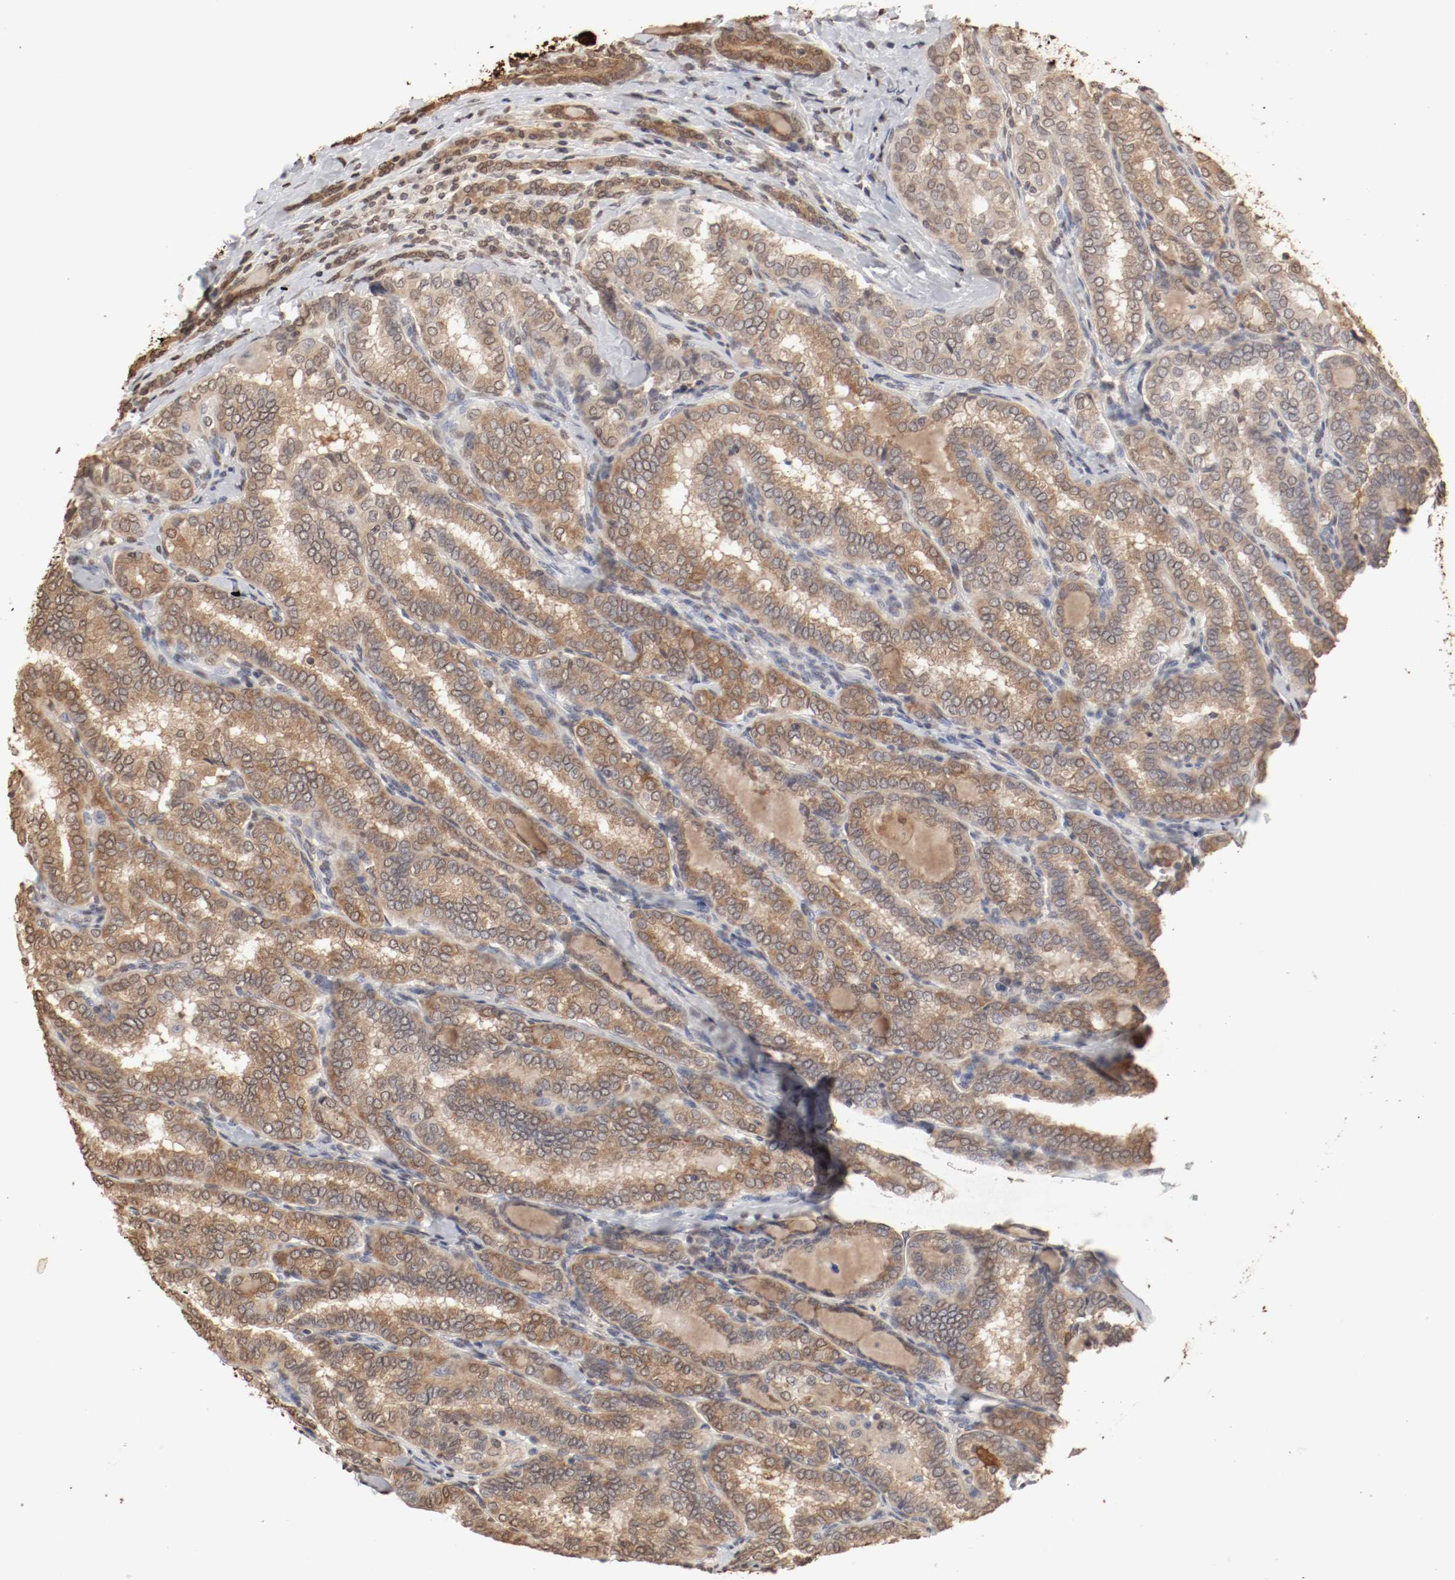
{"staining": {"intensity": "moderate", "quantity": ">75%", "location": "cytoplasmic/membranous,nuclear"}, "tissue": "thyroid cancer", "cell_type": "Tumor cells", "image_type": "cancer", "snomed": [{"axis": "morphology", "description": "Papillary adenocarcinoma, NOS"}, {"axis": "topography", "description": "Thyroid gland"}], "caption": "There is medium levels of moderate cytoplasmic/membranous and nuclear staining in tumor cells of thyroid cancer (papillary adenocarcinoma), as demonstrated by immunohistochemical staining (brown color).", "gene": "WASL", "patient": {"sex": "female", "age": 30}}